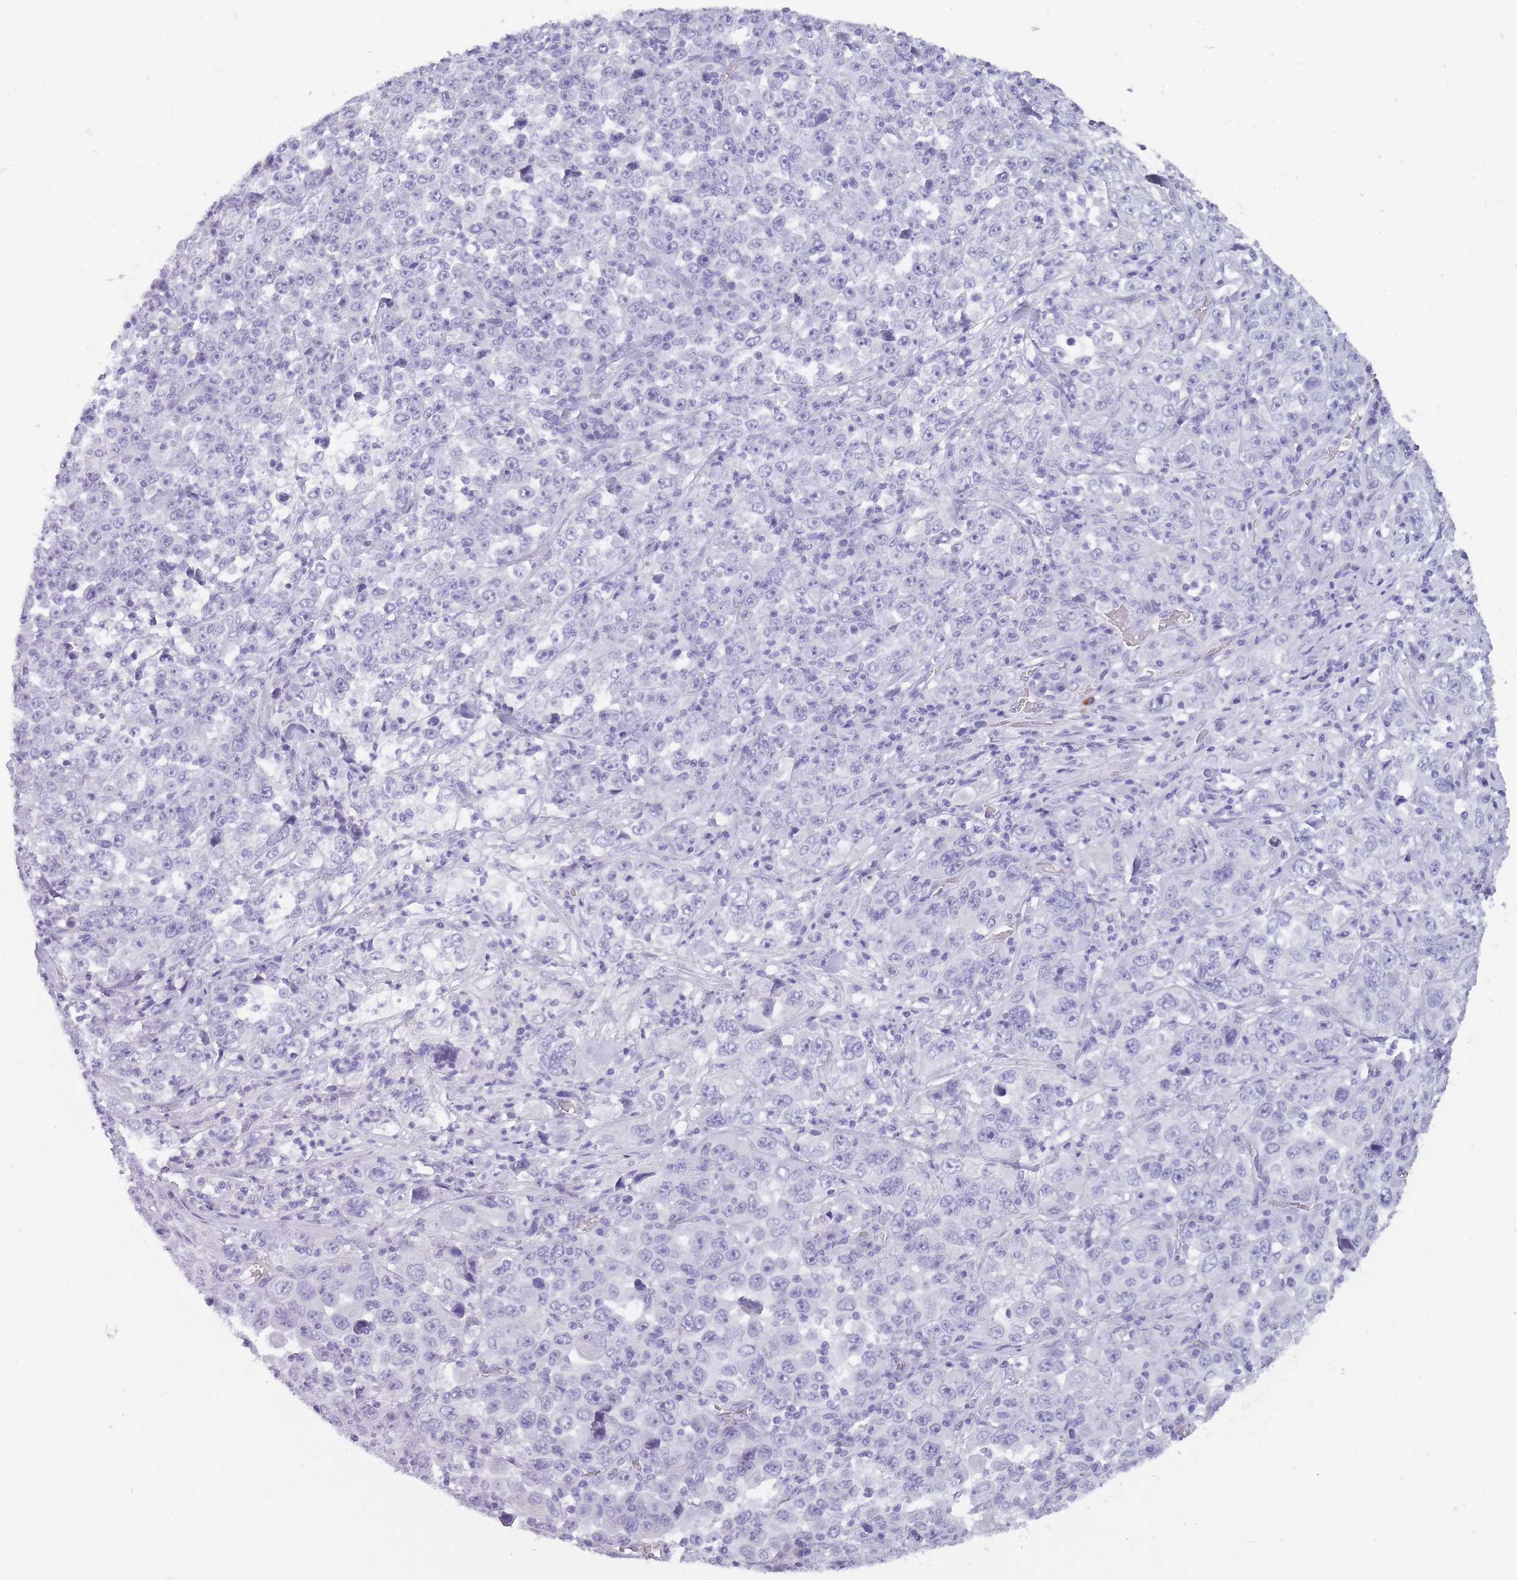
{"staining": {"intensity": "negative", "quantity": "none", "location": "none"}, "tissue": "stomach cancer", "cell_type": "Tumor cells", "image_type": "cancer", "snomed": [{"axis": "morphology", "description": "Normal tissue, NOS"}, {"axis": "morphology", "description": "Adenocarcinoma, NOS"}, {"axis": "topography", "description": "Stomach, upper"}, {"axis": "topography", "description": "Stomach"}], "caption": "Tumor cells show no significant positivity in stomach cancer.", "gene": "TCP11", "patient": {"sex": "male", "age": 59}}